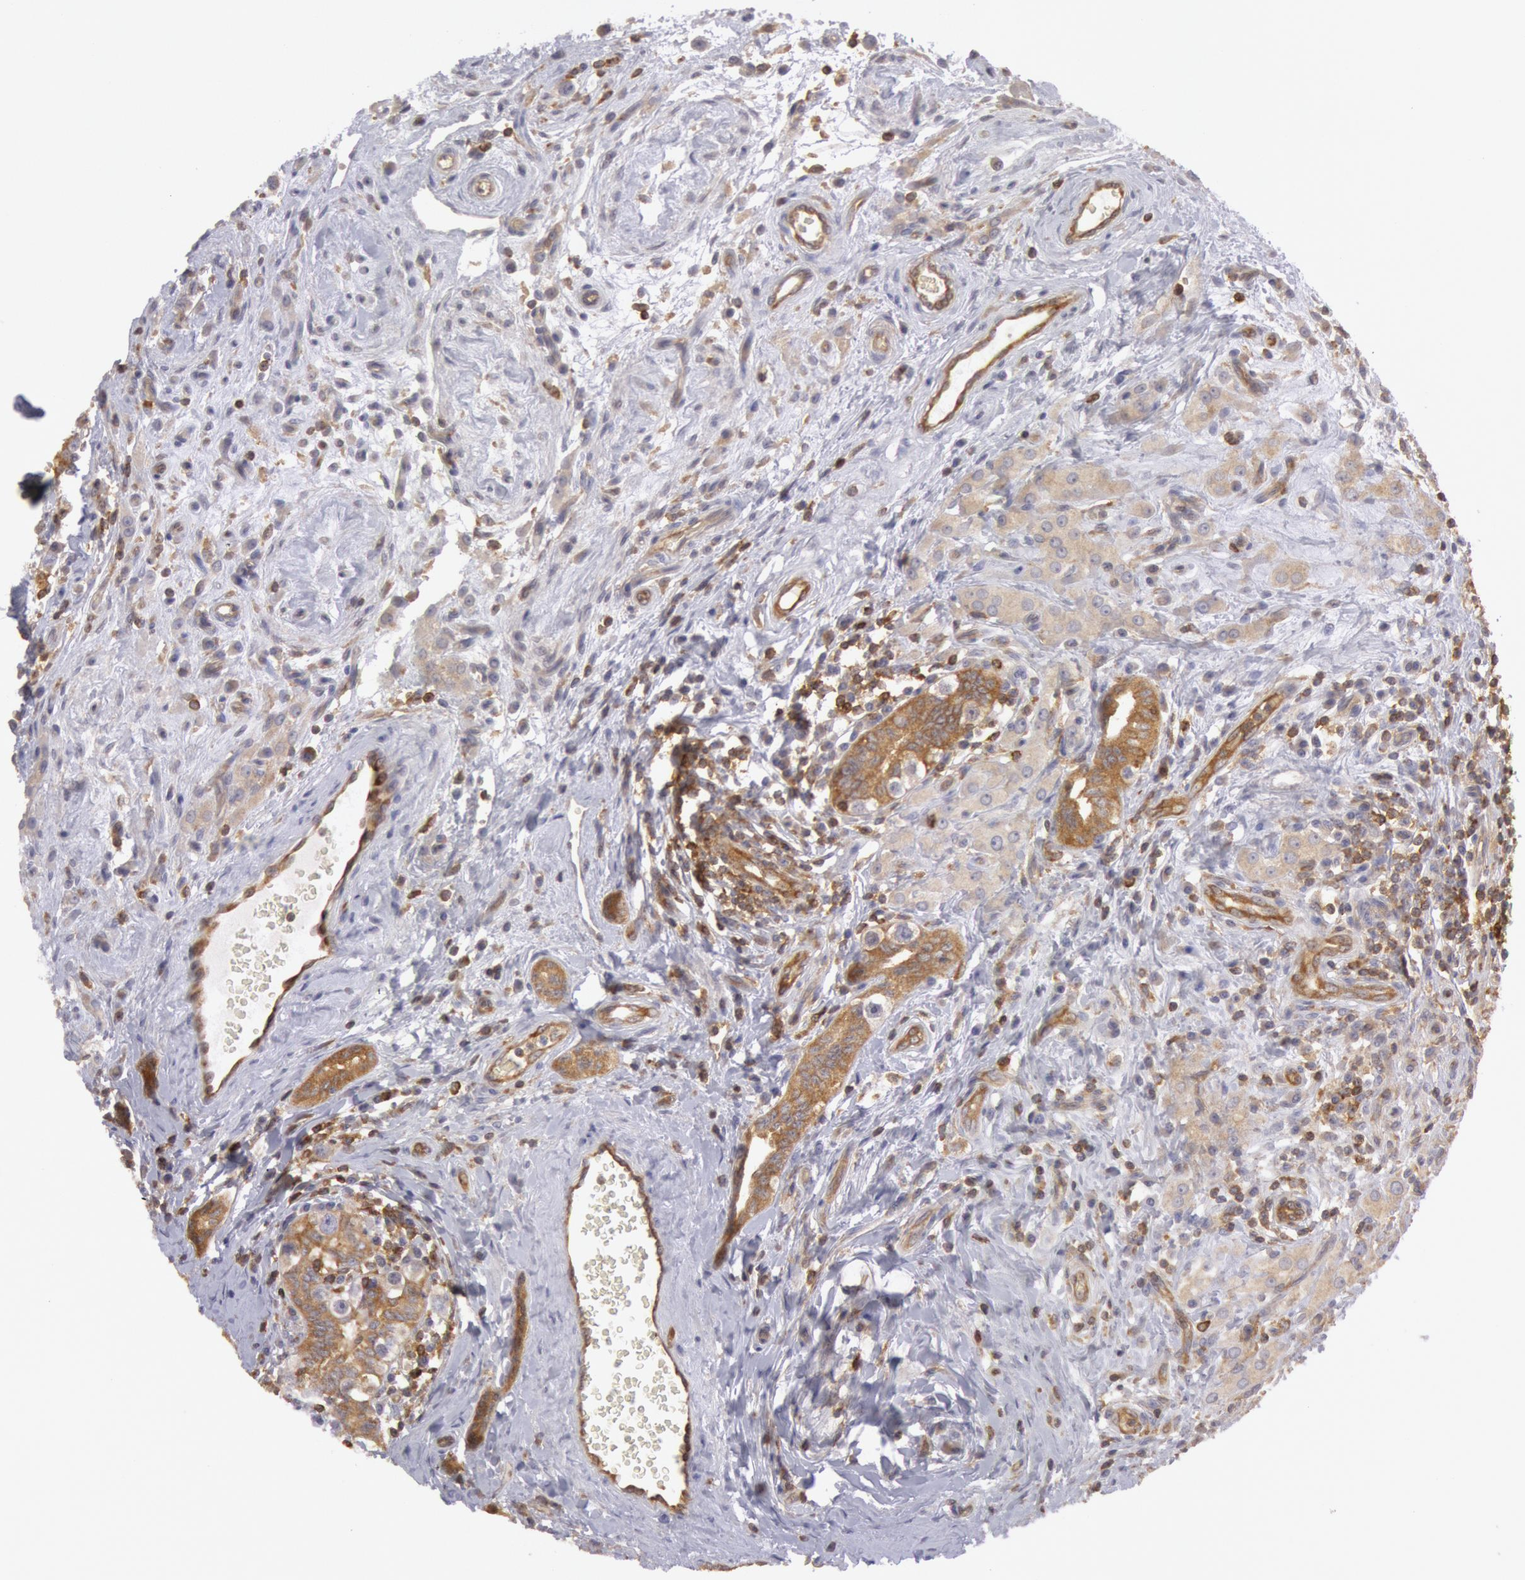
{"staining": {"intensity": "weak", "quantity": "25%-75%", "location": "cytoplasmic/membranous"}, "tissue": "testis cancer", "cell_type": "Tumor cells", "image_type": "cancer", "snomed": [{"axis": "morphology", "description": "Seminoma, NOS"}, {"axis": "topography", "description": "Testis"}], "caption": "IHC of human testis cancer exhibits low levels of weak cytoplasmic/membranous staining in about 25%-75% of tumor cells. The staining was performed using DAB (3,3'-diaminobenzidine) to visualize the protein expression in brown, while the nuclei were stained in blue with hematoxylin (Magnification: 20x).", "gene": "IKBKB", "patient": {"sex": "male", "age": 32}}